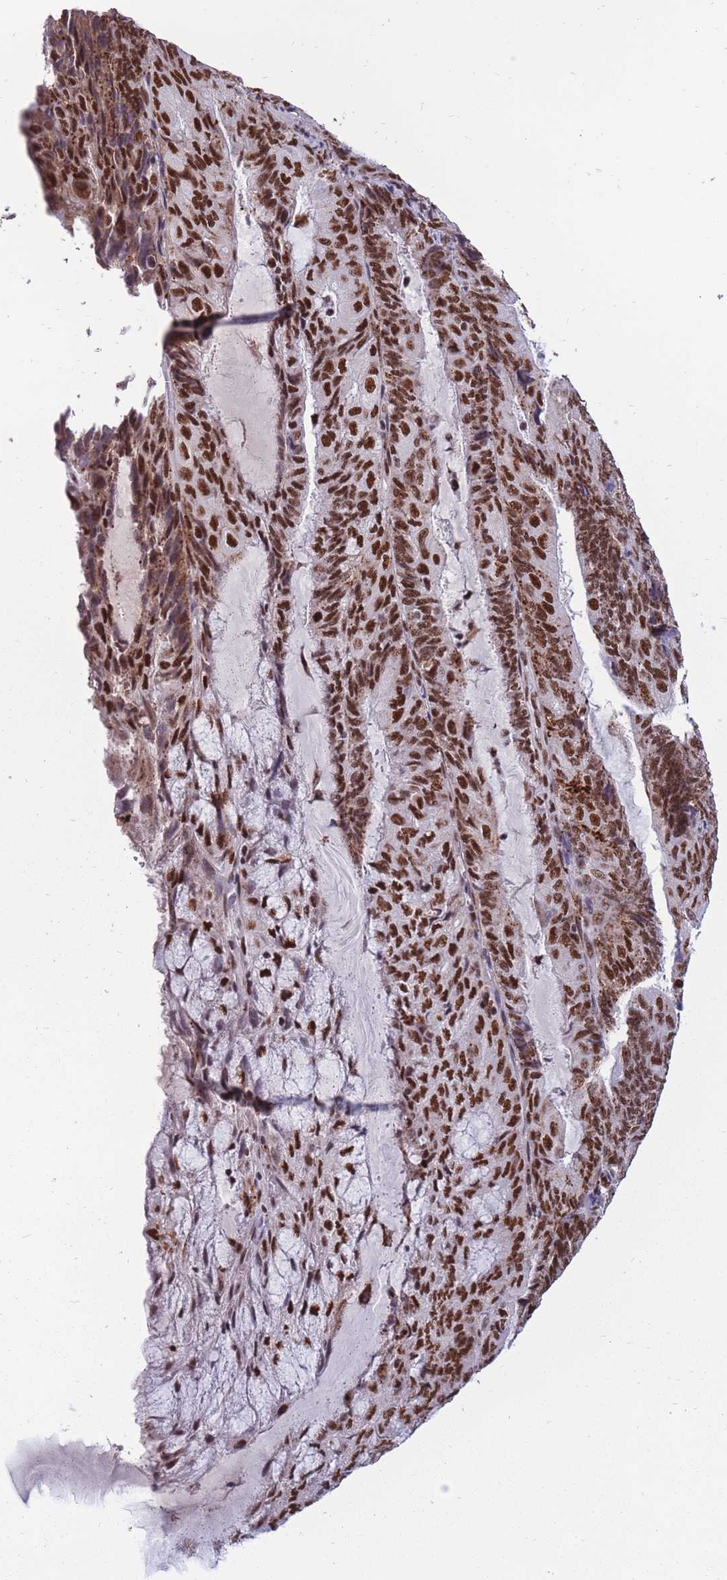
{"staining": {"intensity": "strong", "quantity": ">75%", "location": "nuclear"}, "tissue": "endometrial cancer", "cell_type": "Tumor cells", "image_type": "cancer", "snomed": [{"axis": "morphology", "description": "Adenocarcinoma, NOS"}, {"axis": "topography", "description": "Endometrium"}], "caption": "Adenocarcinoma (endometrial) tissue exhibits strong nuclear staining in about >75% of tumor cells, visualized by immunohistochemistry.", "gene": "PRPF19", "patient": {"sex": "female", "age": 81}}